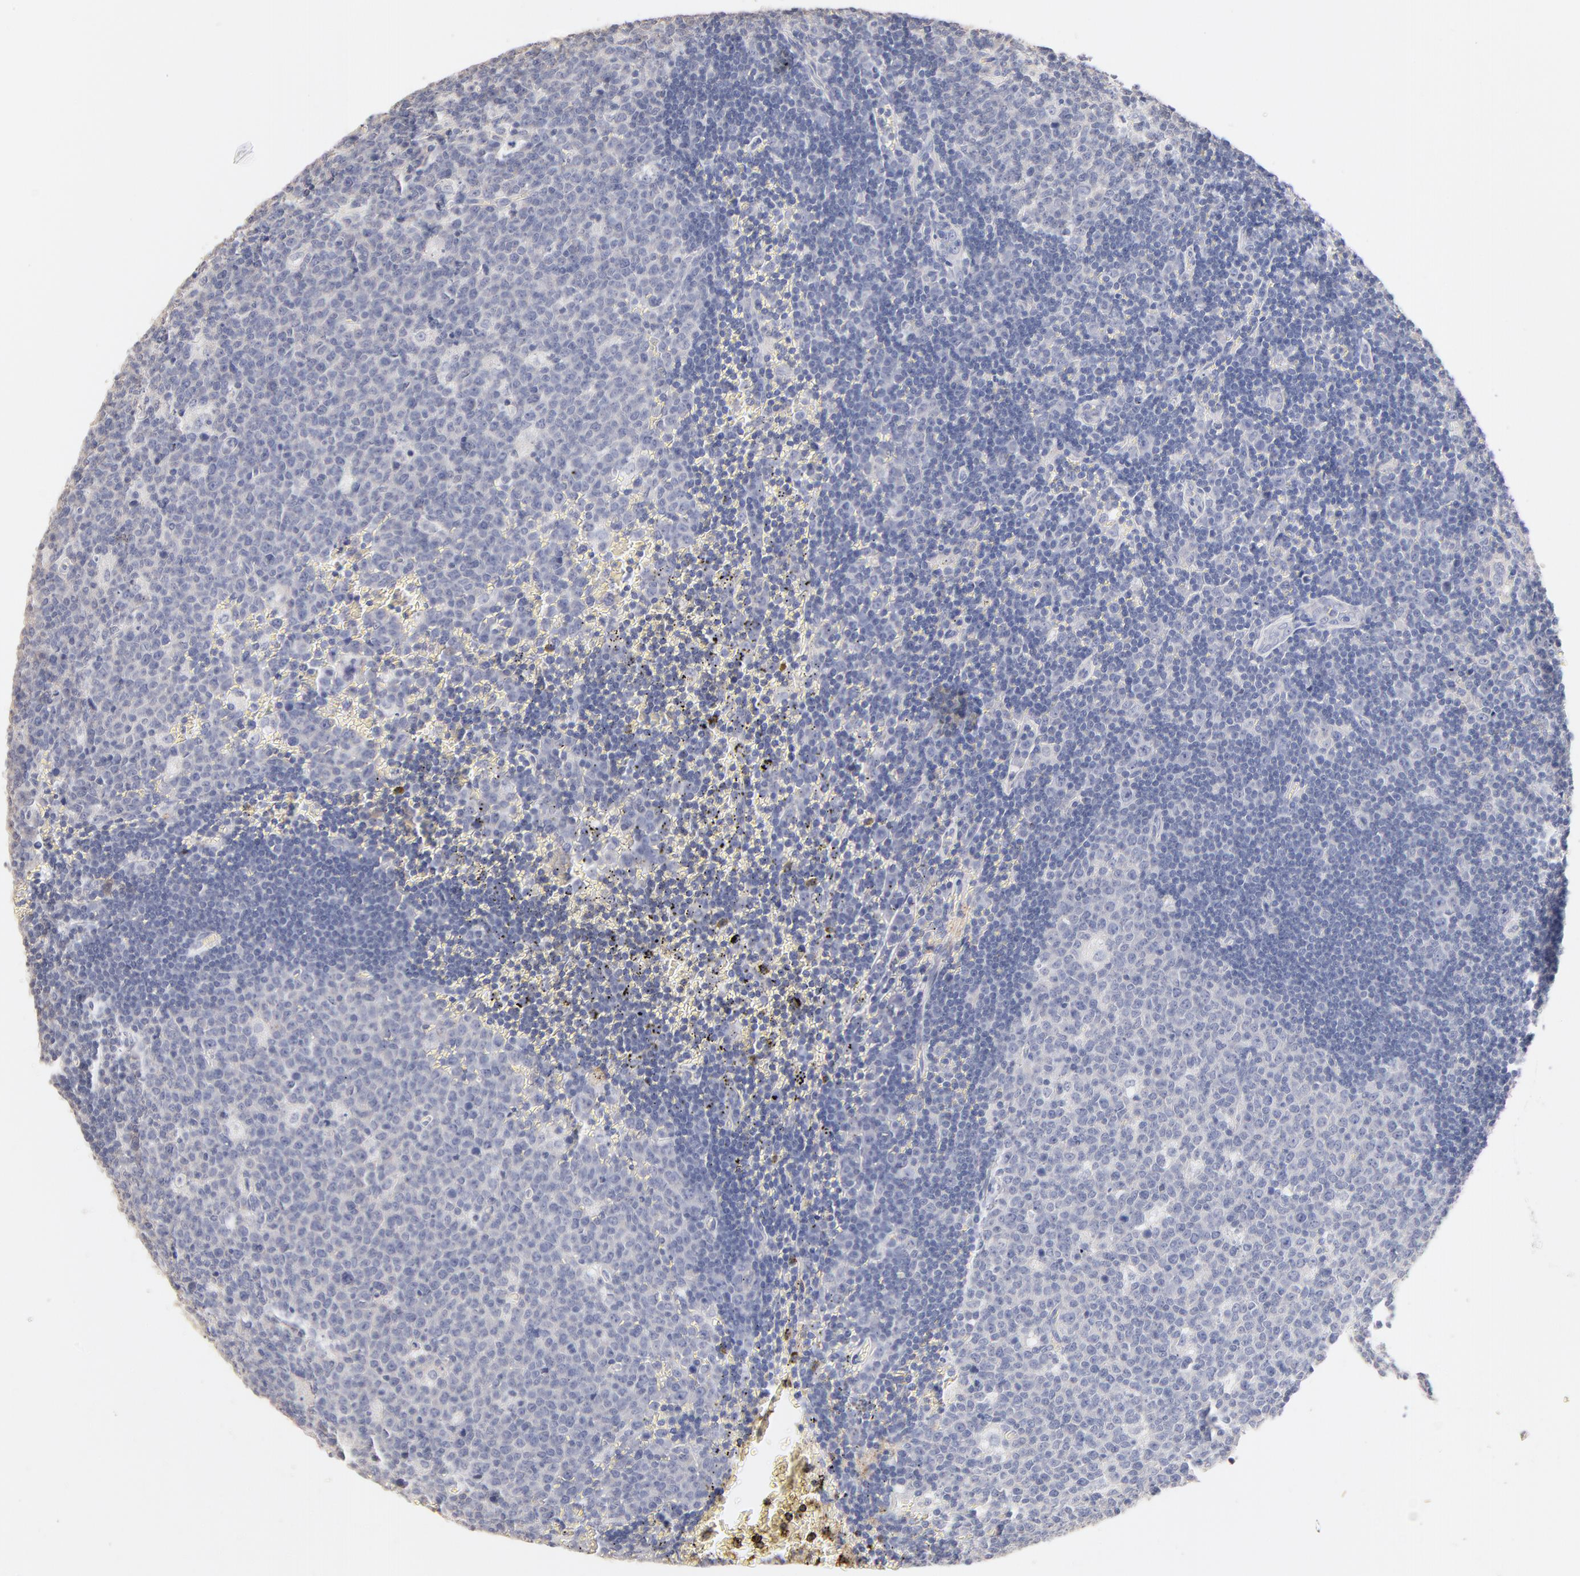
{"staining": {"intensity": "negative", "quantity": "none", "location": "none"}, "tissue": "lymph node", "cell_type": "Germinal center cells", "image_type": "normal", "snomed": [{"axis": "morphology", "description": "Normal tissue, NOS"}, {"axis": "topography", "description": "Lymph node"}, {"axis": "topography", "description": "Salivary gland"}], "caption": "This is an IHC micrograph of normal human lymph node. There is no positivity in germinal center cells.", "gene": "ITGA8", "patient": {"sex": "male", "age": 8}}